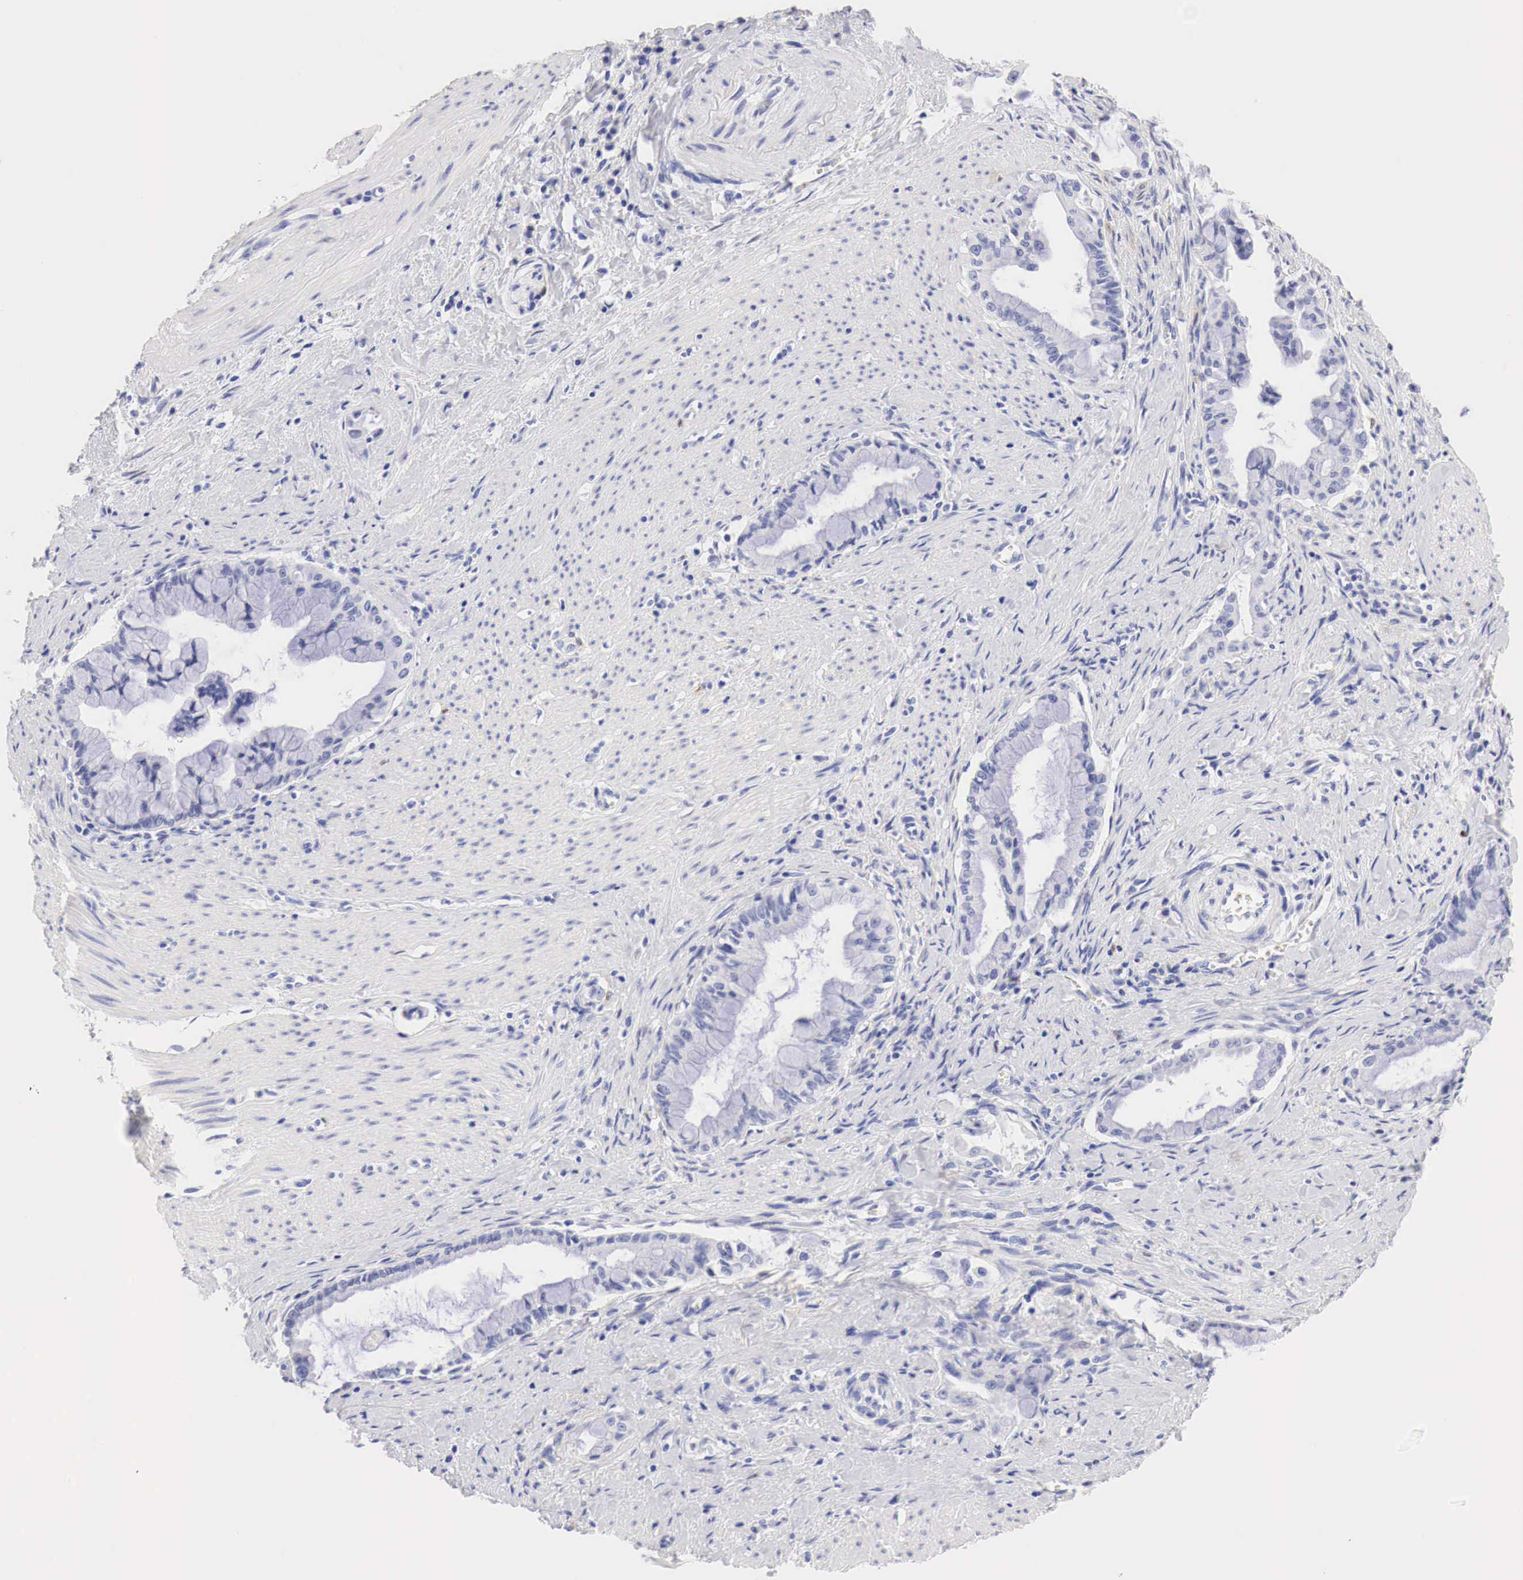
{"staining": {"intensity": "negative", "quantity": "none", "location": "none"}, "tissue": "pancreatic cancer", "cell_type": "Tumor cells", "image_type": "cancer", "snomed": [{"axis": "morphology", "description": "Adenocarcinoma, NOS"}, {"axis": "topography", "description": "Pancreas"}], "caption": "A photomicrograph of adenocarcinoma (pancreatic) stained for a protein displays no brown staining in tumor cells. The staining is performed using DAB (3,3'-diaminobenzidine) brown chromogen with nuclei counter-stained in using hematoxylin.", "gene": "CDKN2A", "patient": {"sex": "male", "age": 59}}